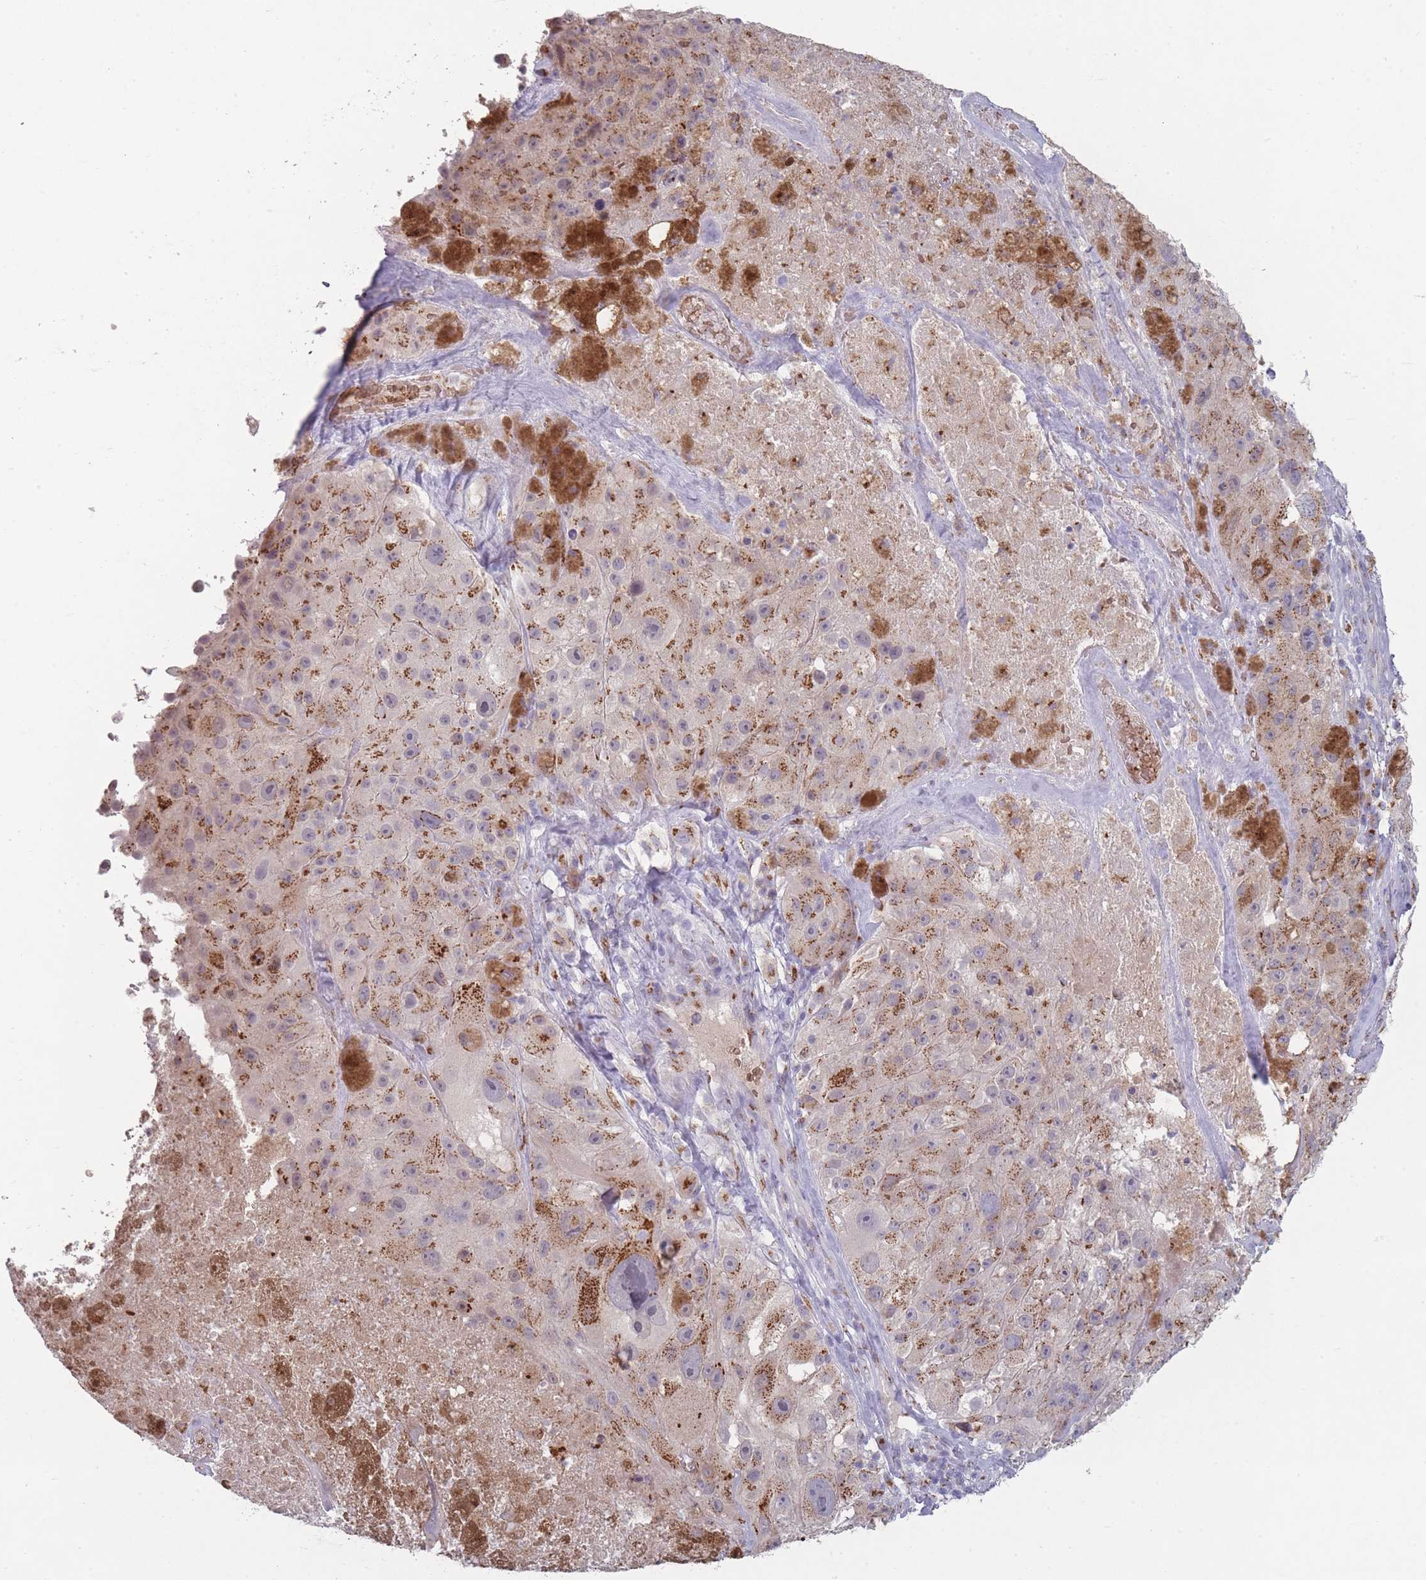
{"staining": {"intensity": "moderate", "quantity": ">75%", "location": "cytoplasmic/membranous"}, "tissue": "melanoma", "cell_type": "Tumor cells", "image_type": "cancer", "snomed": [{"axis": "morphology", "description": "Malignant melanoma, Metastatic site"}, {"axis": "topography", "description": "Lymph node"}], "caption": "IHC histopathology image of human melanoma stained for a protein (brown), which reveals medium levels of moderate cytoplasmic/membranous positivity in approximately >75% of tumor cells.", "gene": "MAN1B1", "patient": {"sex": "male", "age": 62}}